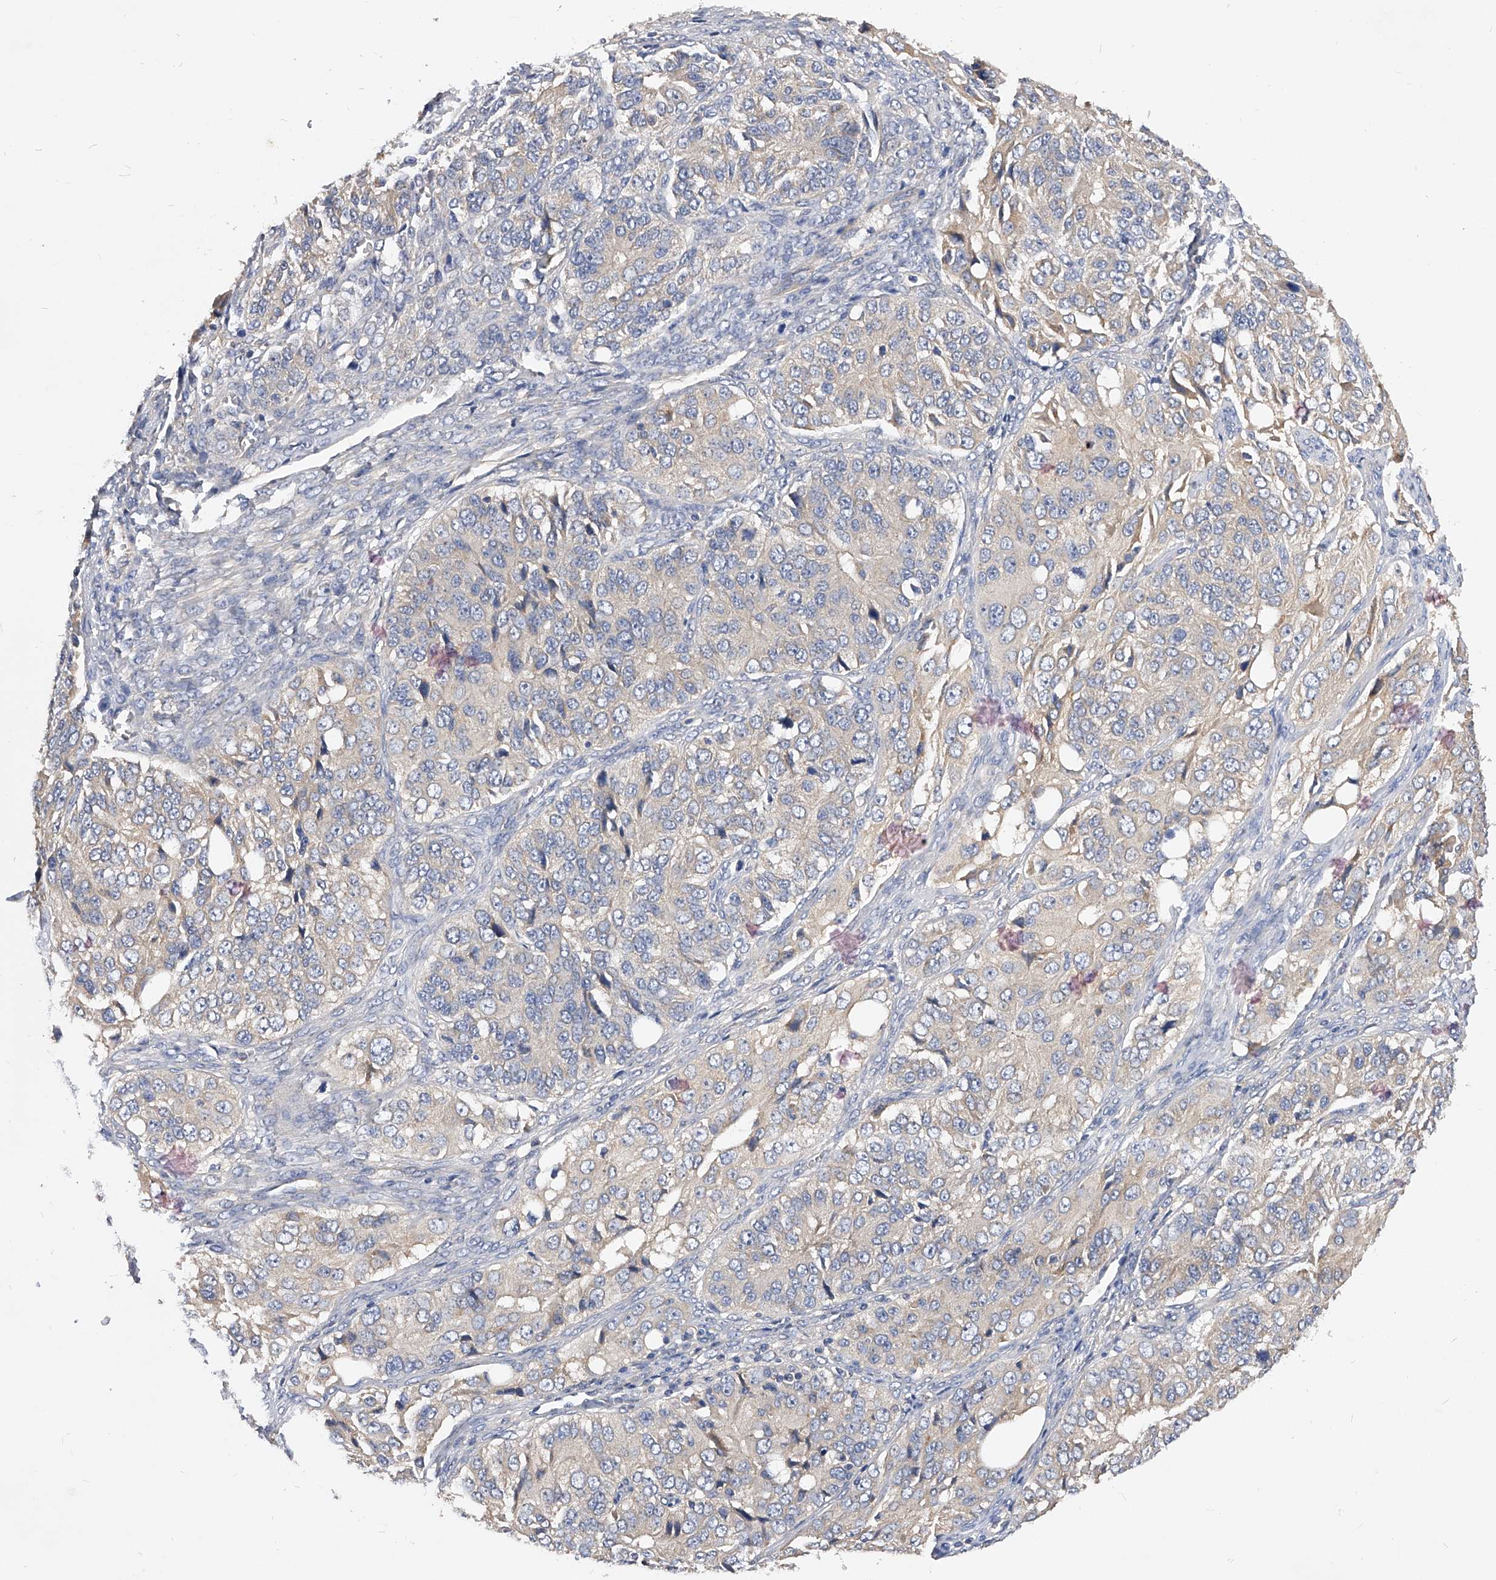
{"staining": {"intensity": "negative", "quantity": "none", "location": "none"}, "tissue": "ovarian cancer", "cell_type": "Tumor cells", "image_type": "cancer", "snomed": [{"axis": "morphology", "description": "Carcinoma, endometroid"}, {"axis": "topography", "description": "Ovary"}], "caption": "Tumor cells are negative for brown protein staining in ovarian cancer. The staining was performed using DAB (3,3'-diaminobenzidine) to visualize the protein expression in brown, while the nuclei were stained in blue with hematoxylin (Magnification: 20x).", "gene": "ARL4C", "patient": {"sex": "female", "age": 51}}